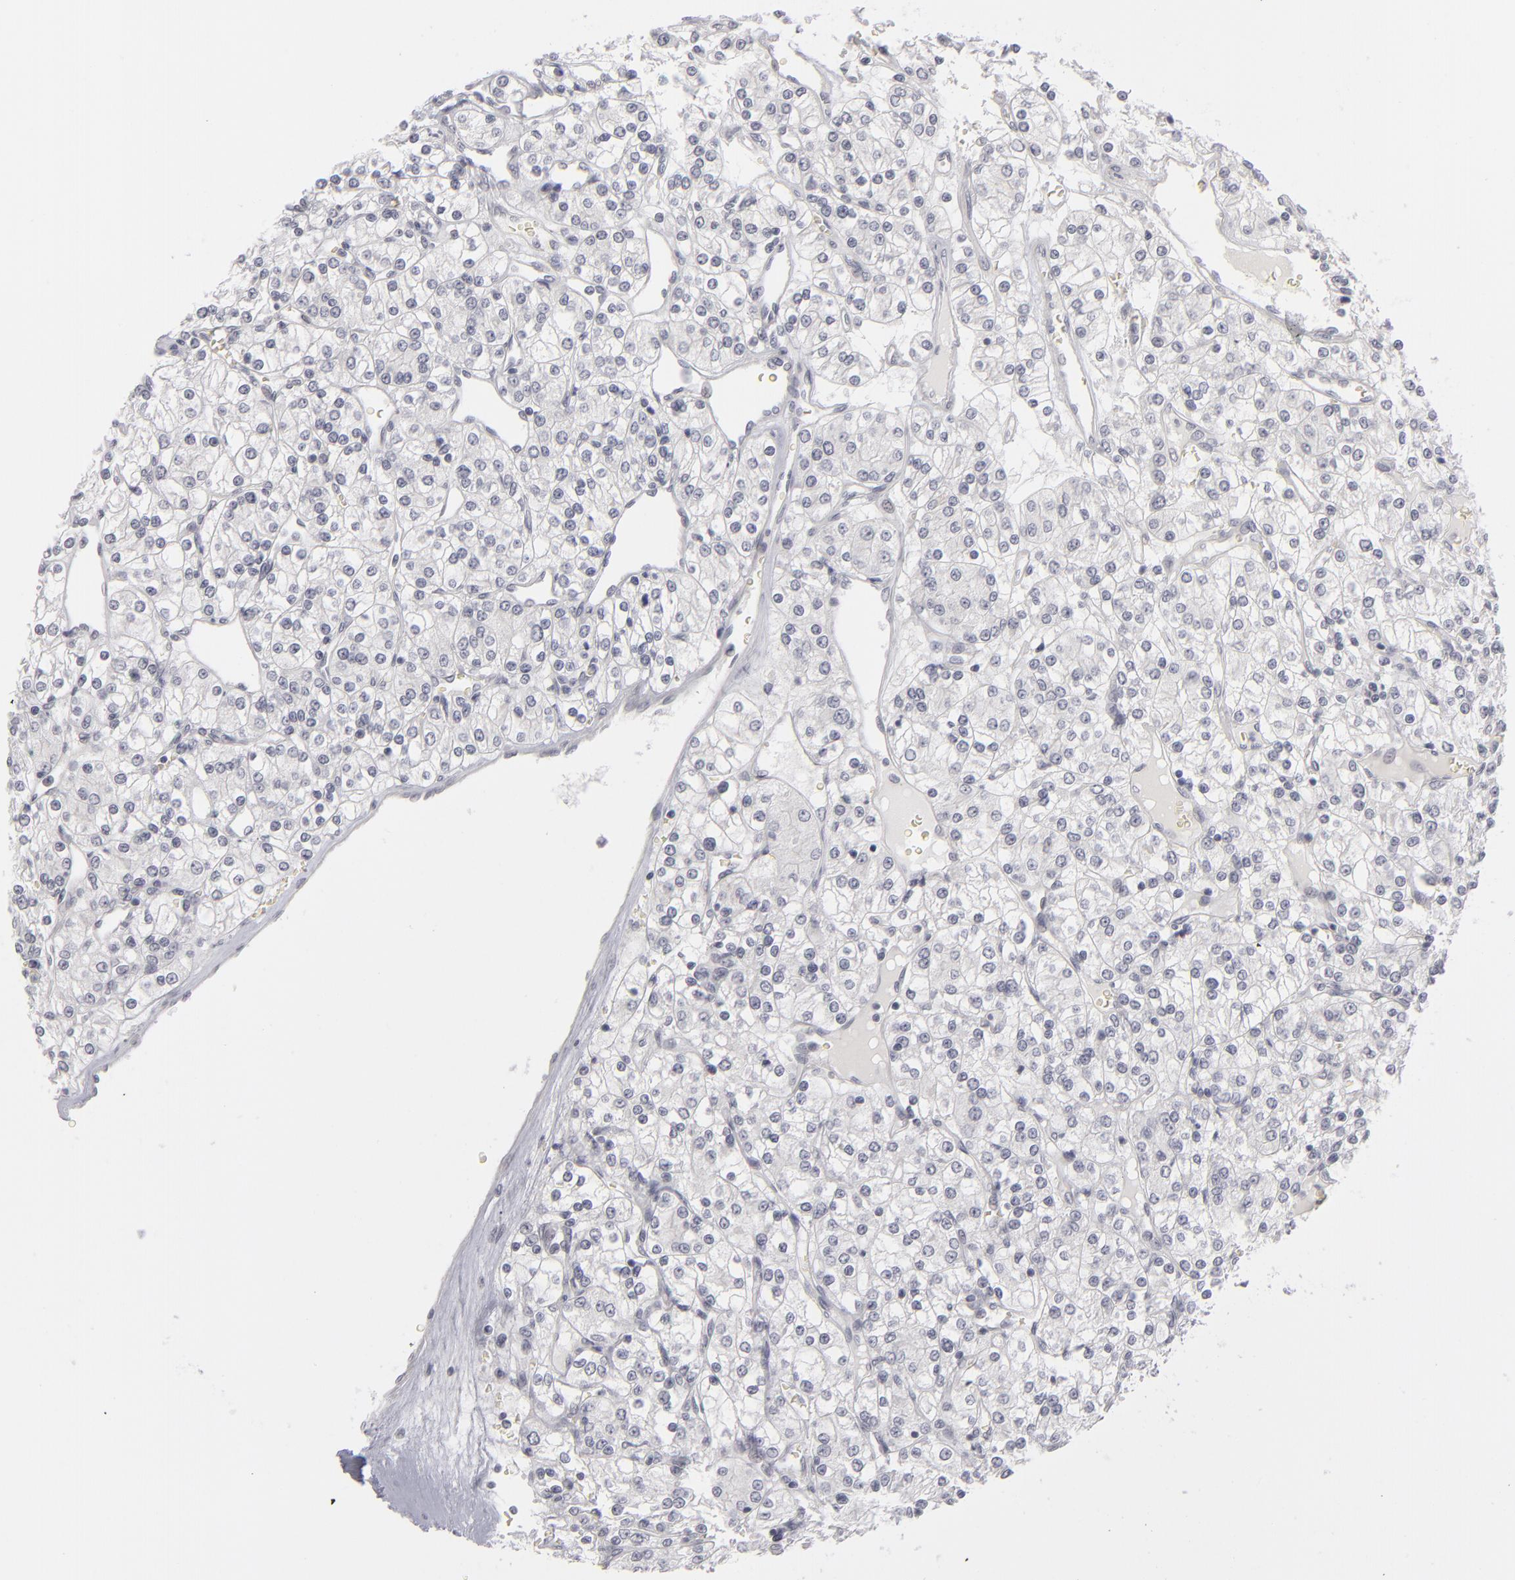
{"staining": {"intensity": "negative", "quantity": "none", "location": "none"}, "tissue": "renal cancer", "cell_type": "Tumor cells", "image_type": "cancer", "snomed": [{"axis": "morphology", "description": "Adenocarcinoma, NOS"}, {"axis": "topography", "description": "Kidney"}], "caption": "Photomicrograph shows no significant protein staining in tumor cells of renal cancer.", "gene": "KIAA1210", "patient": {"sex": "female", "age": 62}}